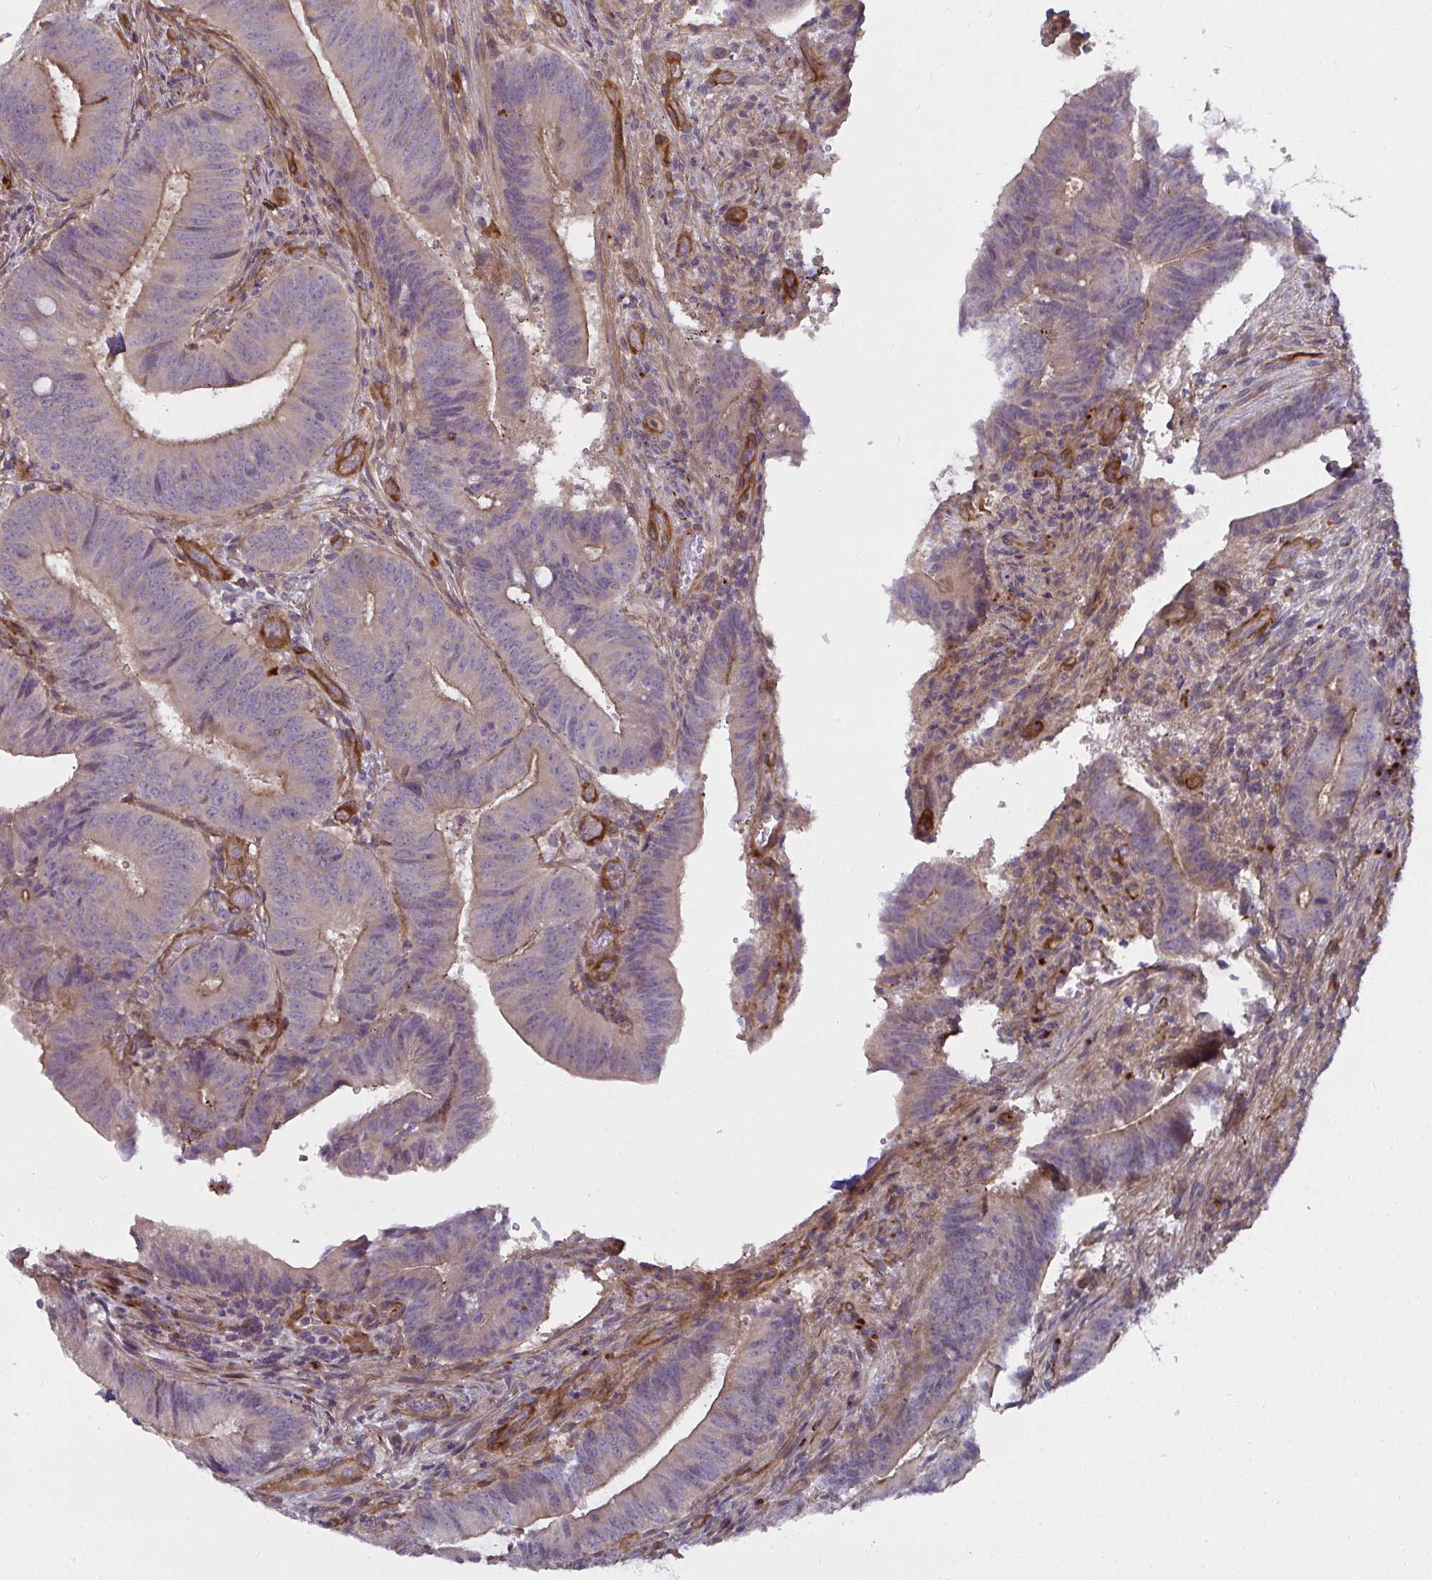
{"staining": {"intensity": "weak", "quantity": "25%-75%", "location": "cytoplasmic/membranous"}, "tissue": "colorectal cancer", "cell_type": "Tumor cells", "image_type": "cancer", "snomed": [{"axis": "morphology", "description": "Adenocarcinoma, NOS"}, {"axis": "topography", "description": "Colon"}], "caption": "This micrograph demonstrates IHC staining of human colorectal cancer (adenocarcinoma), with low weak cytoplasmic/membranous positivity in about 25%-75% of tumor cells.", "gene": "IFIT3", "patient": {"sex": "female", "age": 43}}